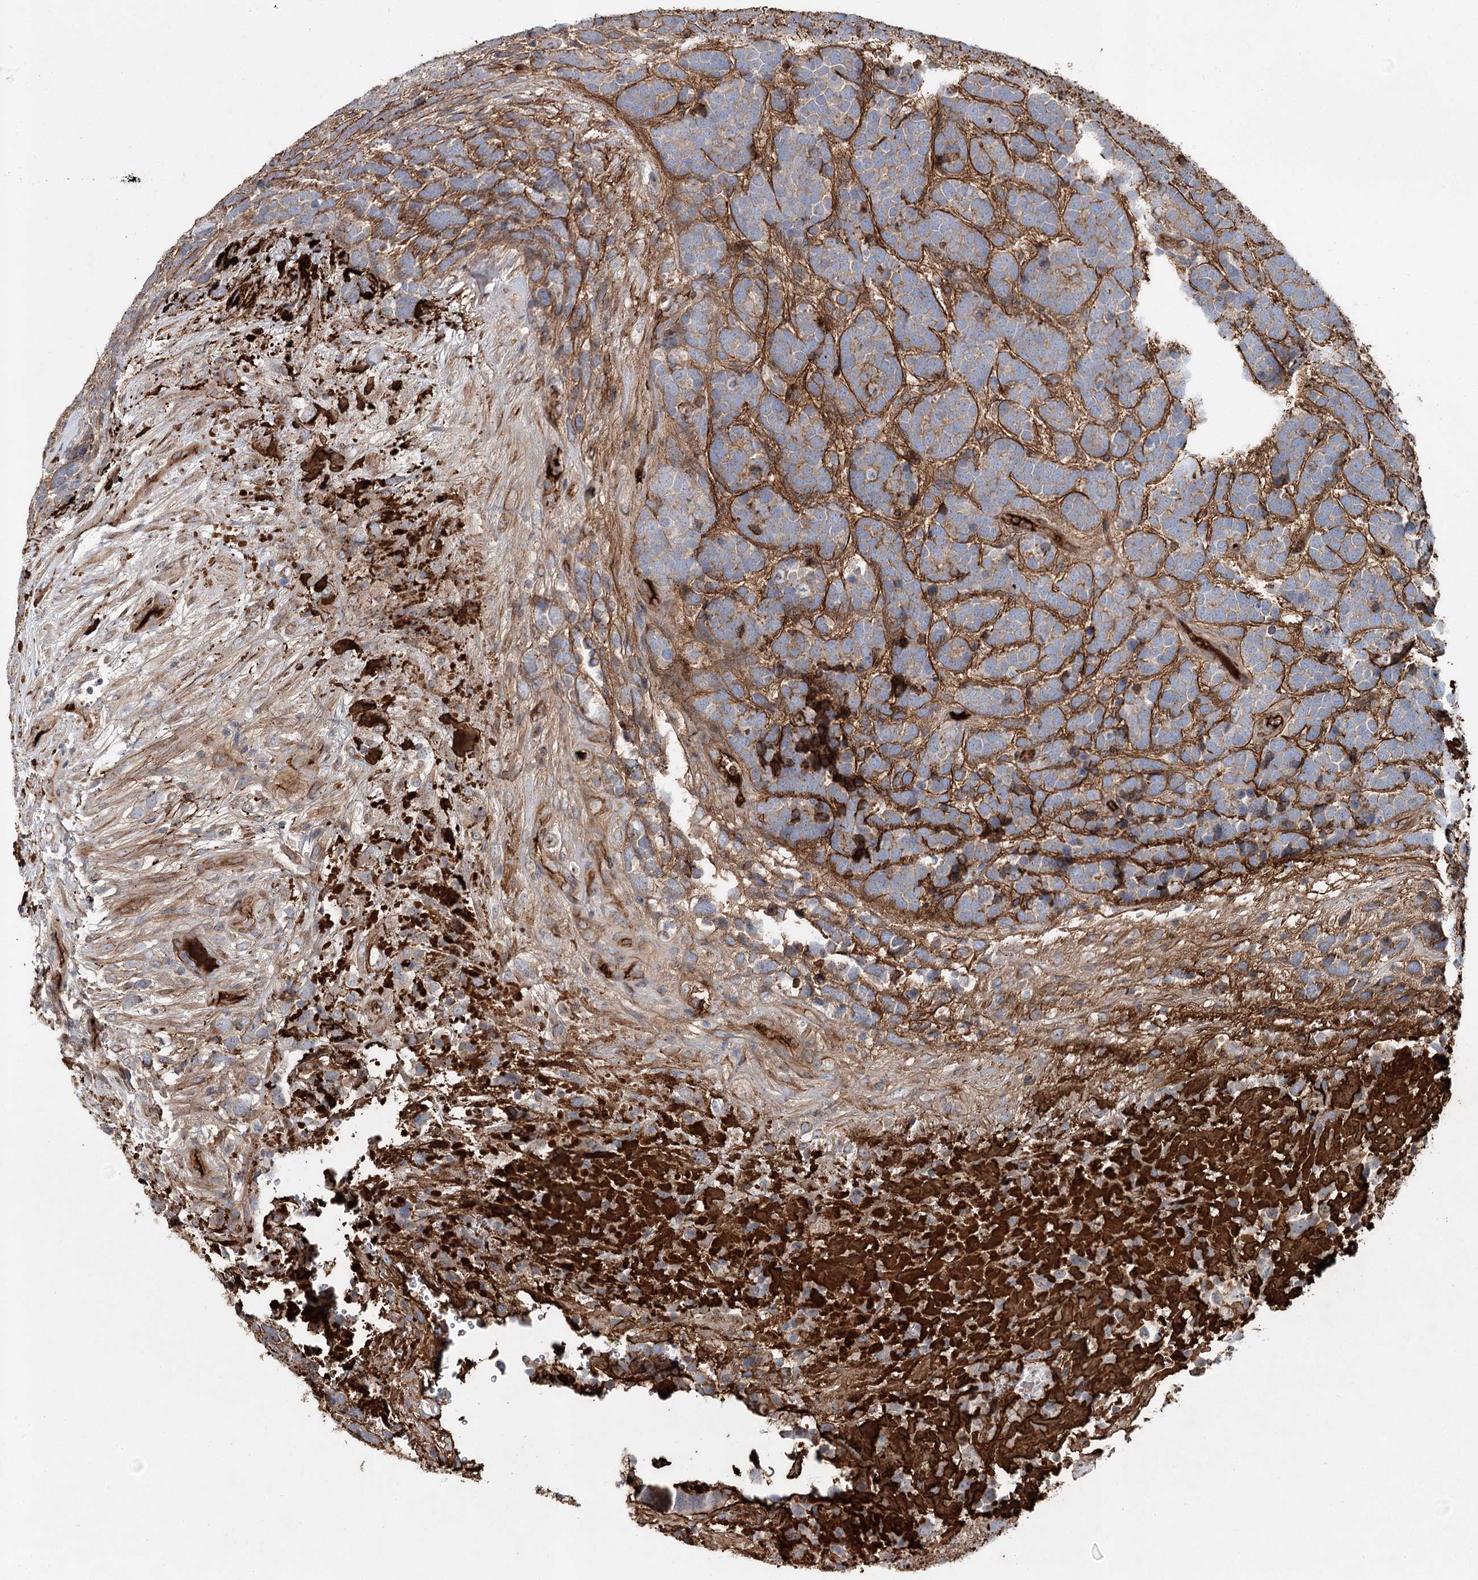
{"staining": {"intensity": "negative", "quantity": "none", "location": "none"}, "tissue": "urothelial cancer", "cell_type": "Tumor cells", "image_type": "cancer", "snomed": [{"axis": "morphology", "description": "Urothelial carcinoma, High grade"}, {"axis": "topography", "description": "Urinary bladder"}], "caption": "High power microscopy micrograph of an immunohistochemistry (IHC) histopathology image of urothelial carcinoma (high-grade), revealing no significant expression in tumor cells.", "gene": "ALKBH8", "patient": {"sex": "female", "age": 82}}